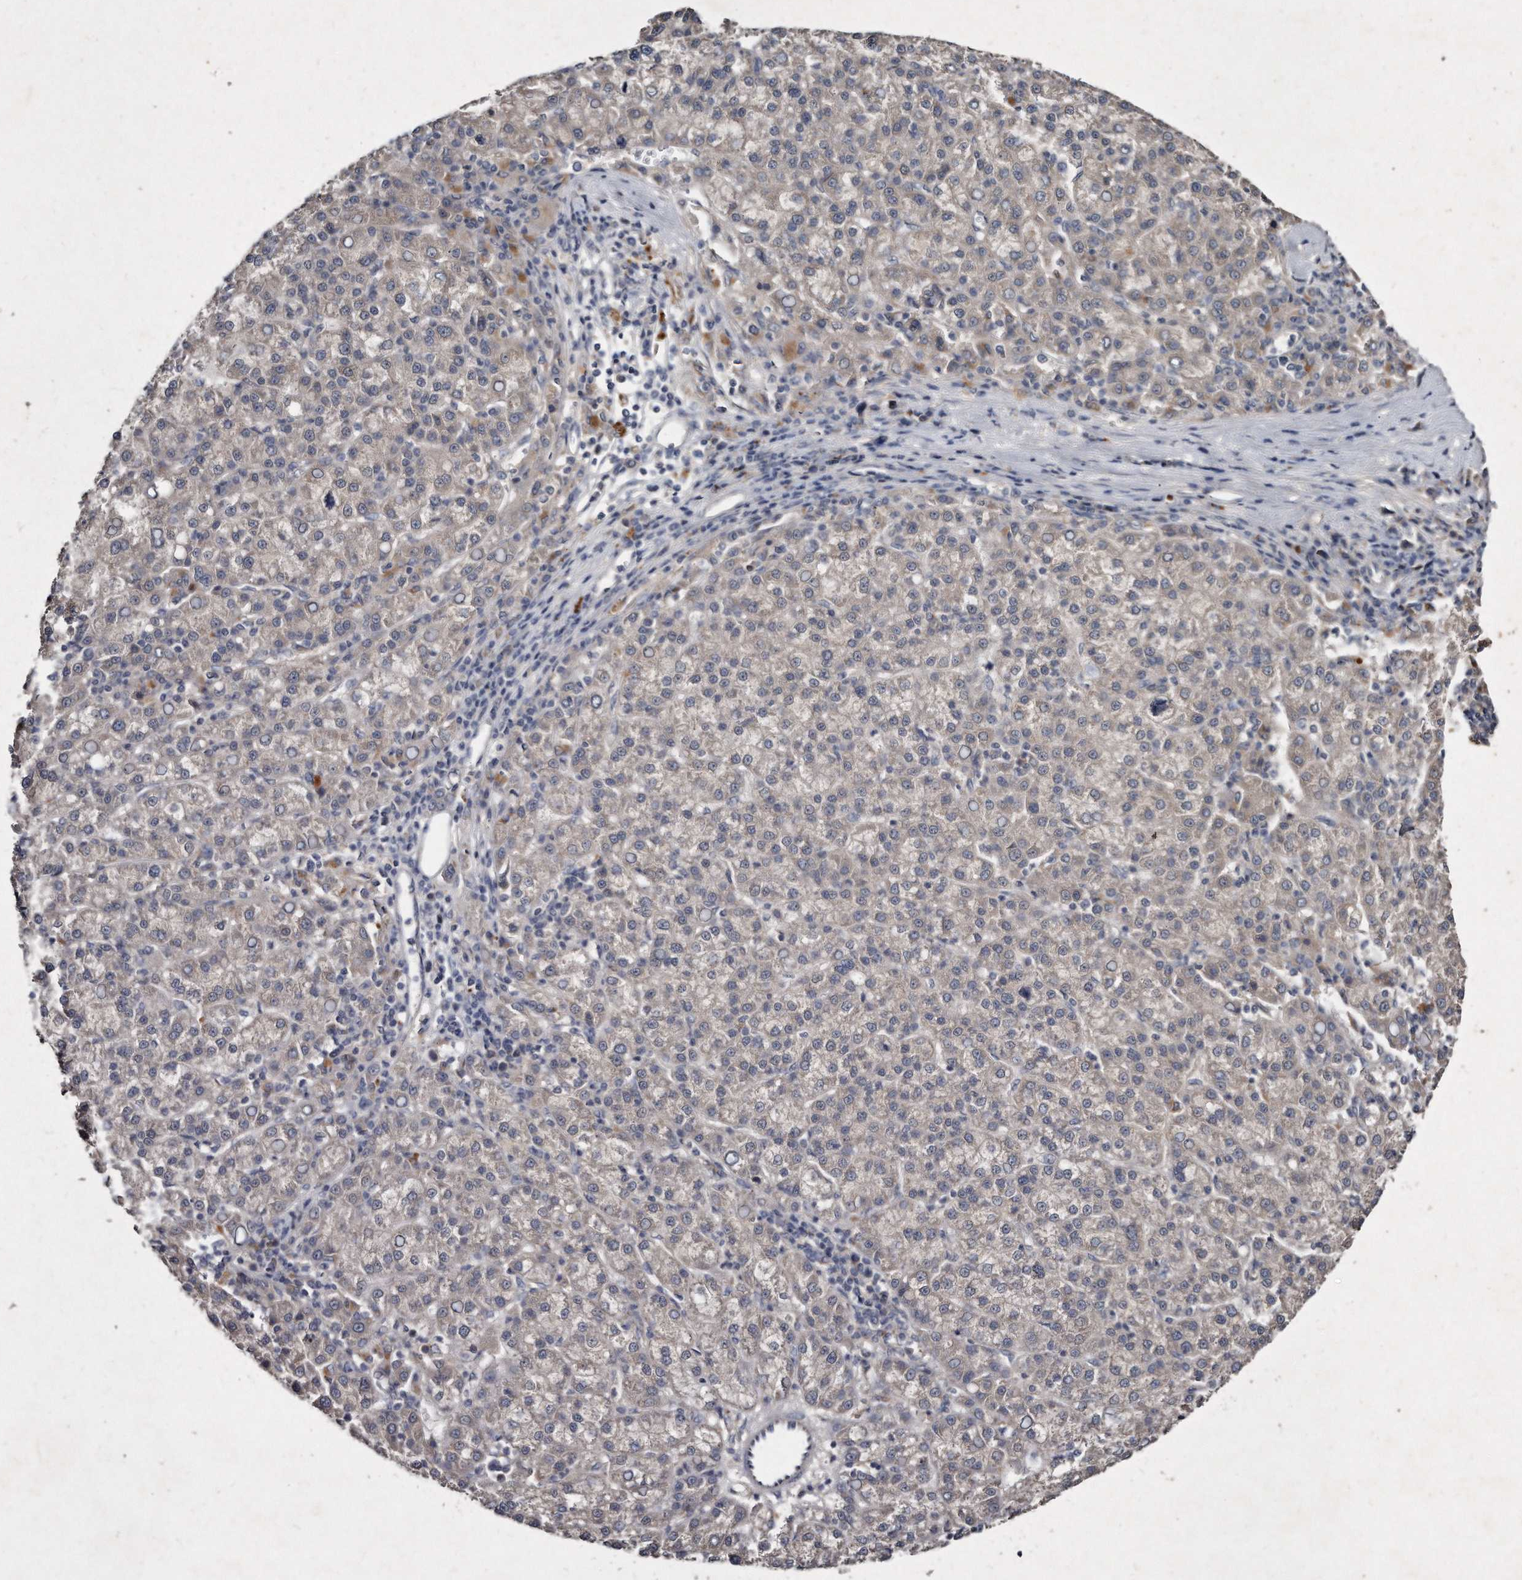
{"staining": {"intensity": "negative", "quantity": "none", "location": "none"}, "tissue": "liver cancer", "cell_type": "Tumor cells", "image_type": "cancer", "snomed": [{"axis": "morphology", "description": "Carcinoma, Hepatocellular, NOS"}, {"axis": "topography", "description": "Liver"}], "caption": "This is an IHC micrograph of human liver cancer. There is no expression in tumor cells.", "gene": "KLHDC3", "patient": {"sex": "female", "age": 58}}